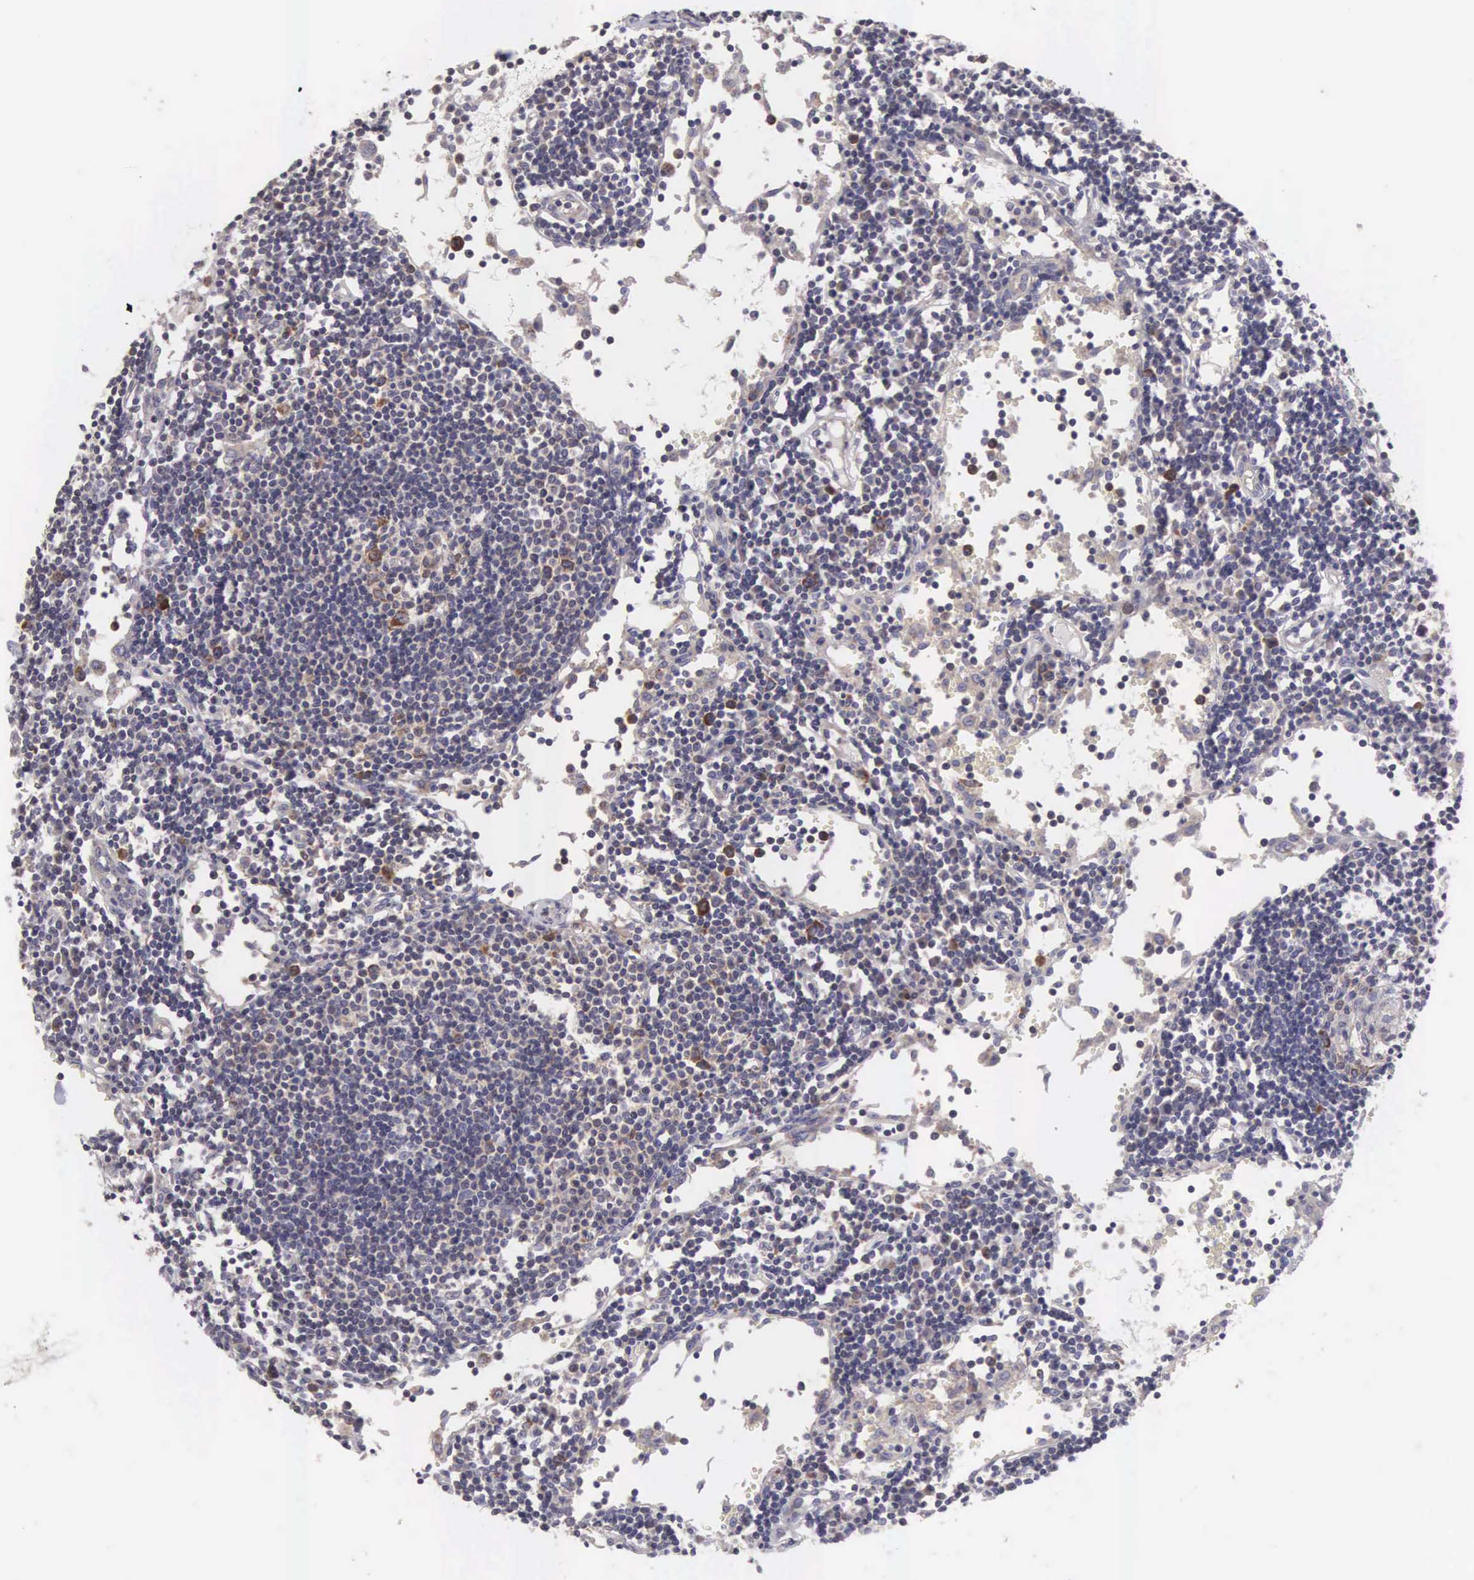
{"staining": {"intensity": "moderate", "quantity": "25%-75%", "location": "cytoplasmic/membranous"}, "tissue": "lymph node", "cell_type": "Germinal center cells", "image_type": "normal", "snomed": [{"axis": "morphology", "description": "Normal tissue, NOS"}, {"axis": "topography", "description": "Lymph node"}], "caption": "This micrograph demonstrates normal lymph node stained with IHC to label a protein in brown. The cytoplasmic/membranous of germinal center cells show moderate positivity for the protein. Nuclei are counter-stained blue.", "gene": "TXLNG", "patient": {"sex": "female", "age": 55}}